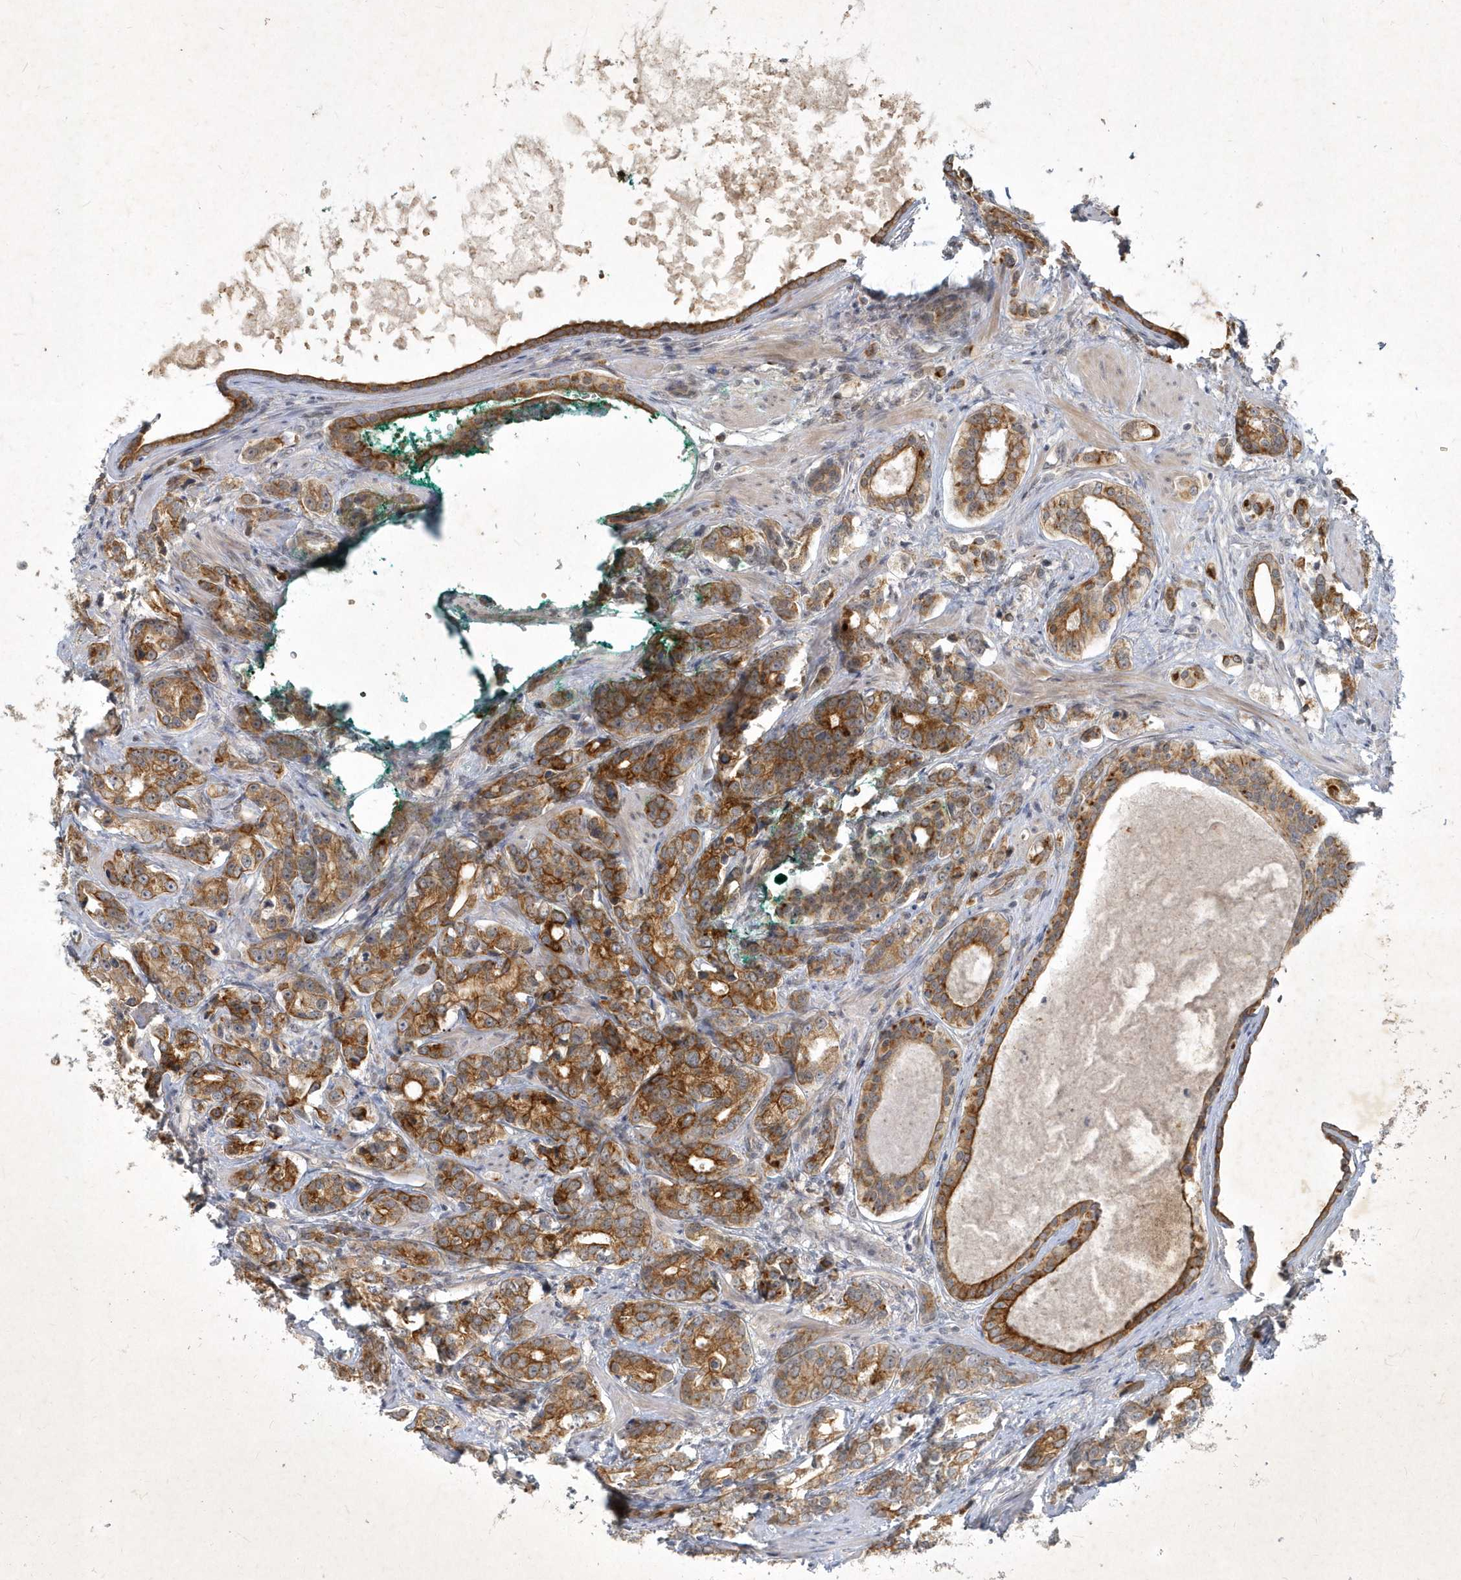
{"staining": {"intensity": "strong", "quantity": ">75%", "location": "cytoplasmic/membranous"}, "tissue": "prostate cancer", "cell_type": "Tumor cells", "image_type": "cancer", "snomed": [{"axis": "morphology", "description": "Adenocarcinoma, High grade"}, {"axis": "topography", "description": "Prostate"}], "caption": "High-grade adenocarcinoma (prostate) was stained to show a protein in brown. There is high levels of strong cytoplasmic/membranous staining in approximately >75% of tumor cells. The staining is performed using DAB (3,3'-diaminobenzidine) brown chromogen to label protein expression. The nuclei are counter-stained blue using hematoxylin.", "gene": "BOD1", "patient": {"sex": "male", "age": 62}}